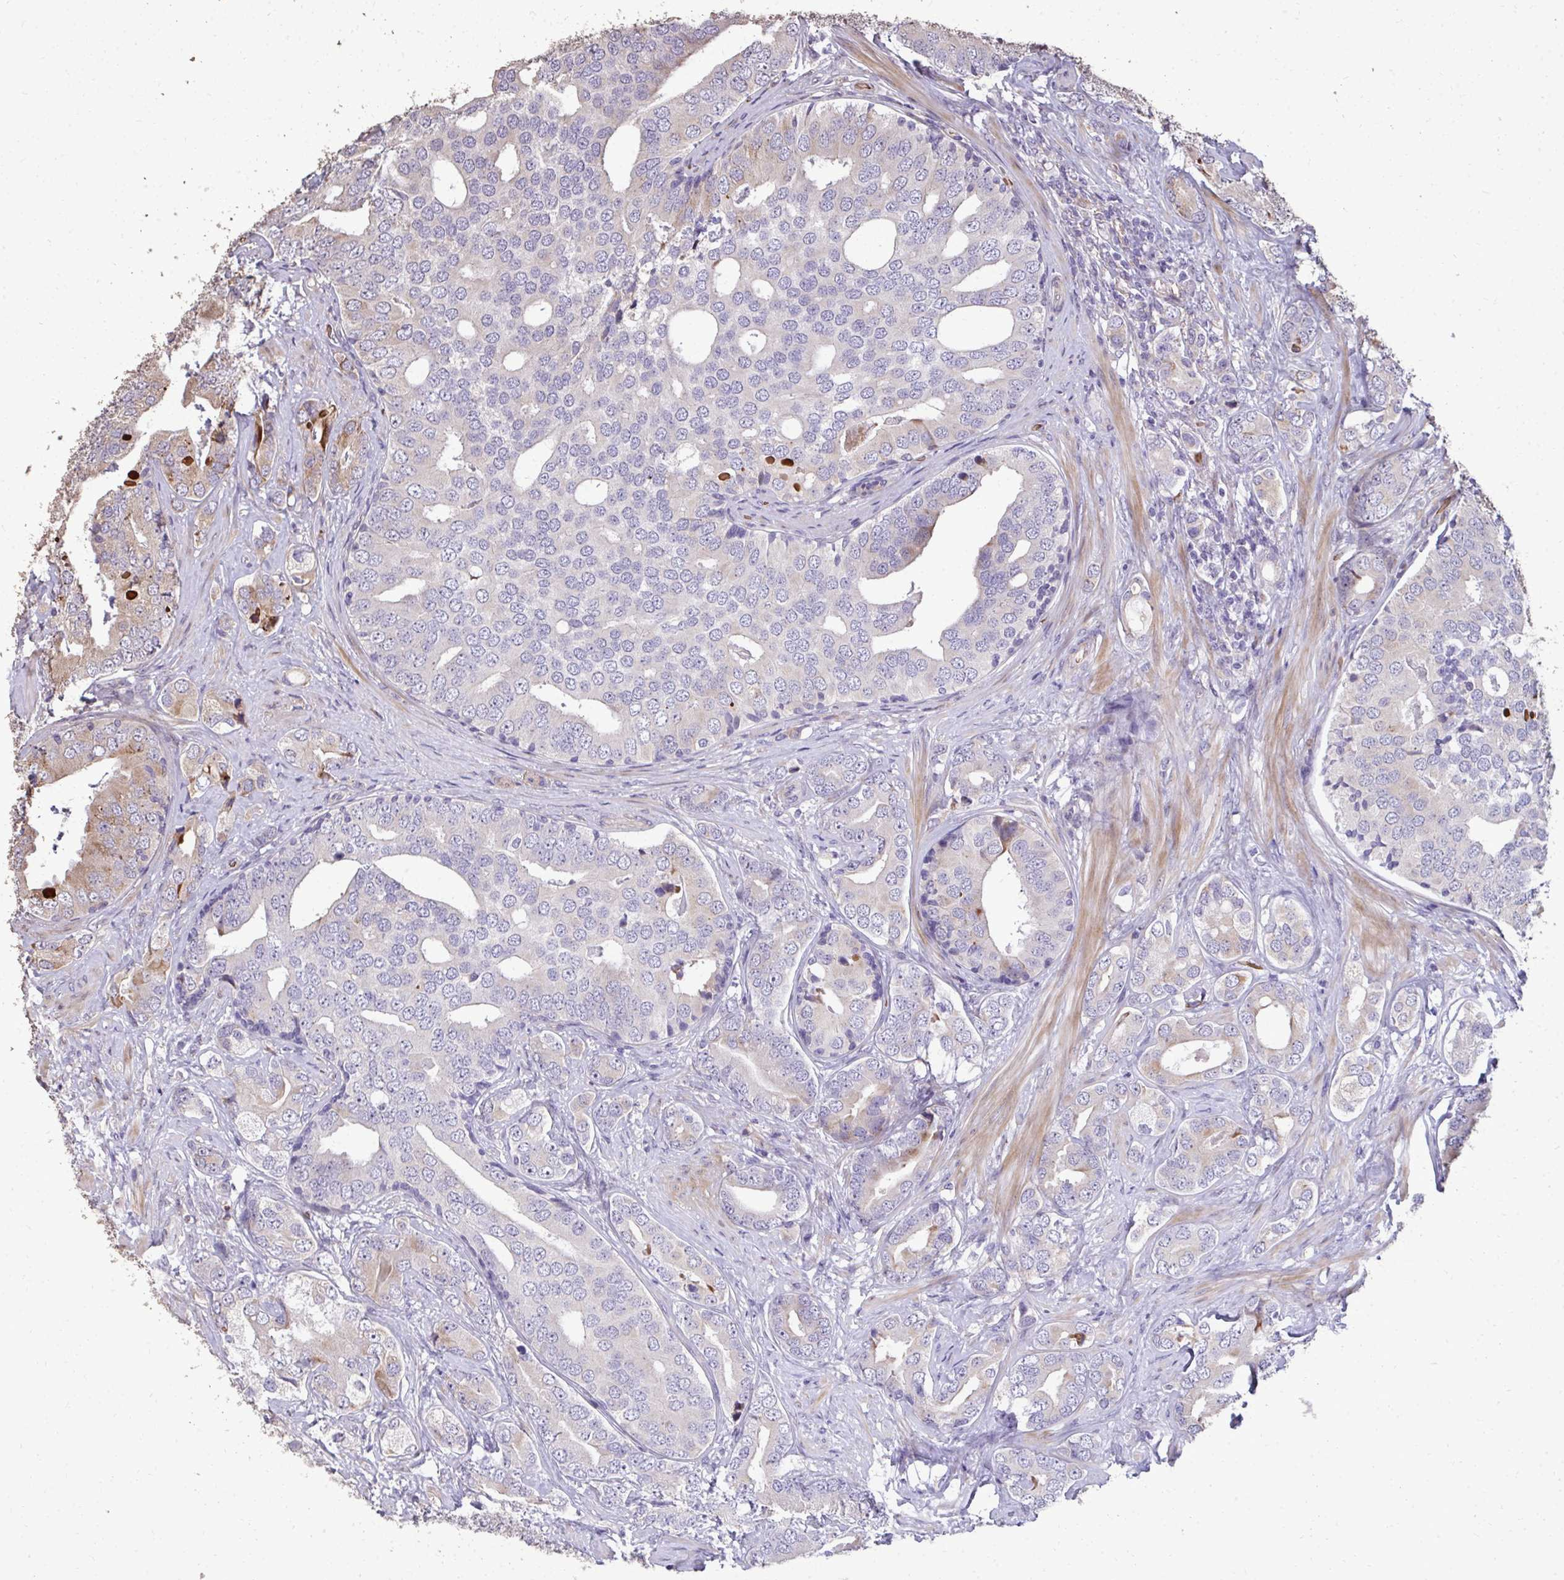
{"staining": {"intensity": "weak", "quantity": "<25%", "location": "cytoplasmic/membranous"}, "tissue": "prostate cancer", "cell_type": "Tumor cells", "image_type": "cancer", "snomed": [{"axis": "morphology", "description": "Adenocarcinoma, High grade"}, {"axis": "topography", "description": "Prostate"}], "caption": "Prostate cancer (high-grade adenocarcinoma) was stained to show a protein in brown. There is no significant expression in tumor cells.", "gene": "FIBCD1", "patient": {"sex": "male", "age": 62}}